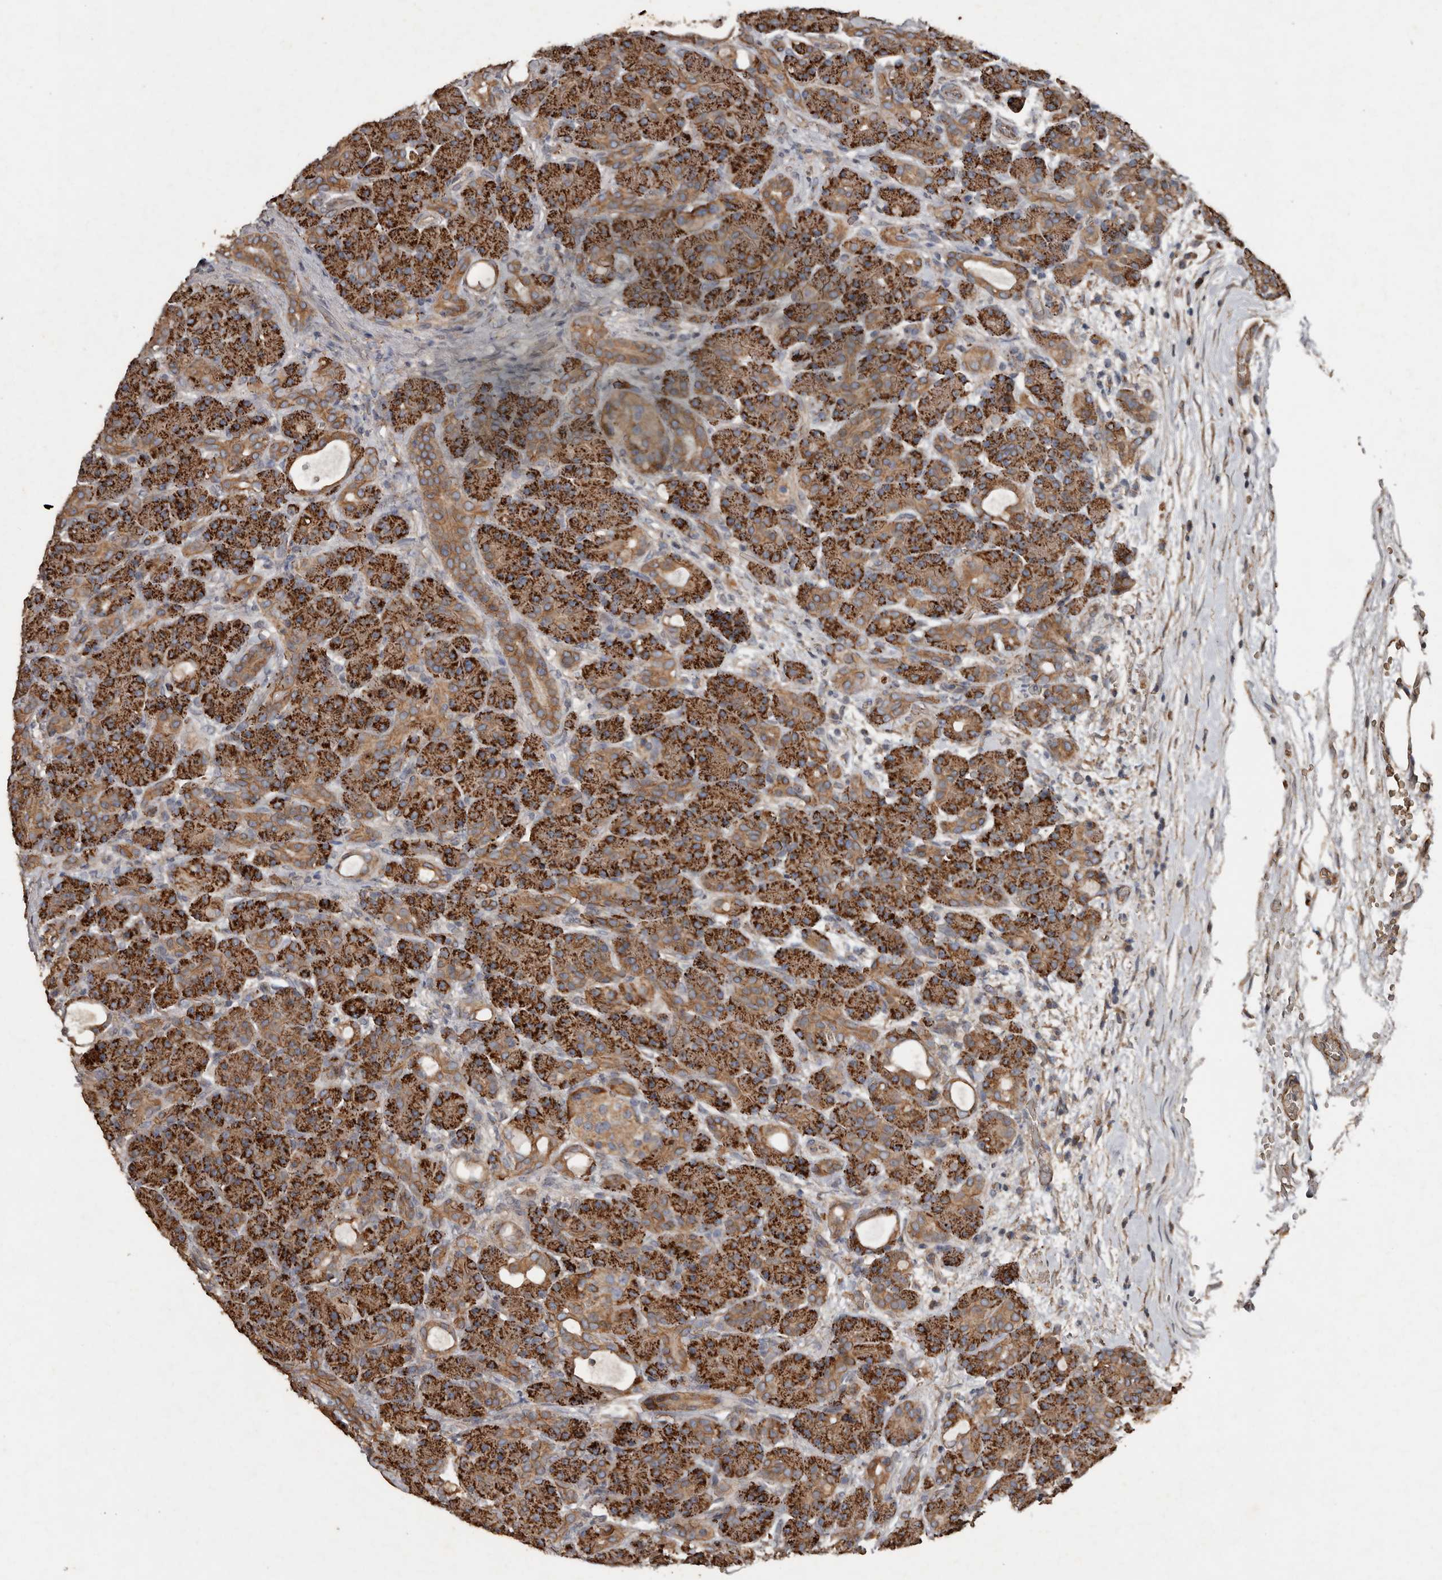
{"staining": {"intensity": "strong", "quantity": ">75%", "location": "cytoplasmic/membranous"}, "tissue": "pancreas", "cell_type": "Exocrine glandular cells", "image_type": "normal", "snomed": [{"axis": "morphology", "description": "Normal tissue, NOS"}, {"axis": "topography", "description": "Pancreas"}], "caption": "IHC (DAB (3,3'-diaminobenzidine)) staining of benign human pancreas exhibits strong cytoplasmic/membranous protein expression in about >75% of exocrine glandular cells. Using DAB (brown) and hematoxylin (blue) stains, captured at high magnification using brightfield microscopy.", "gene": "HYAL4", "patient": {"sex": "male", "age": 63}}